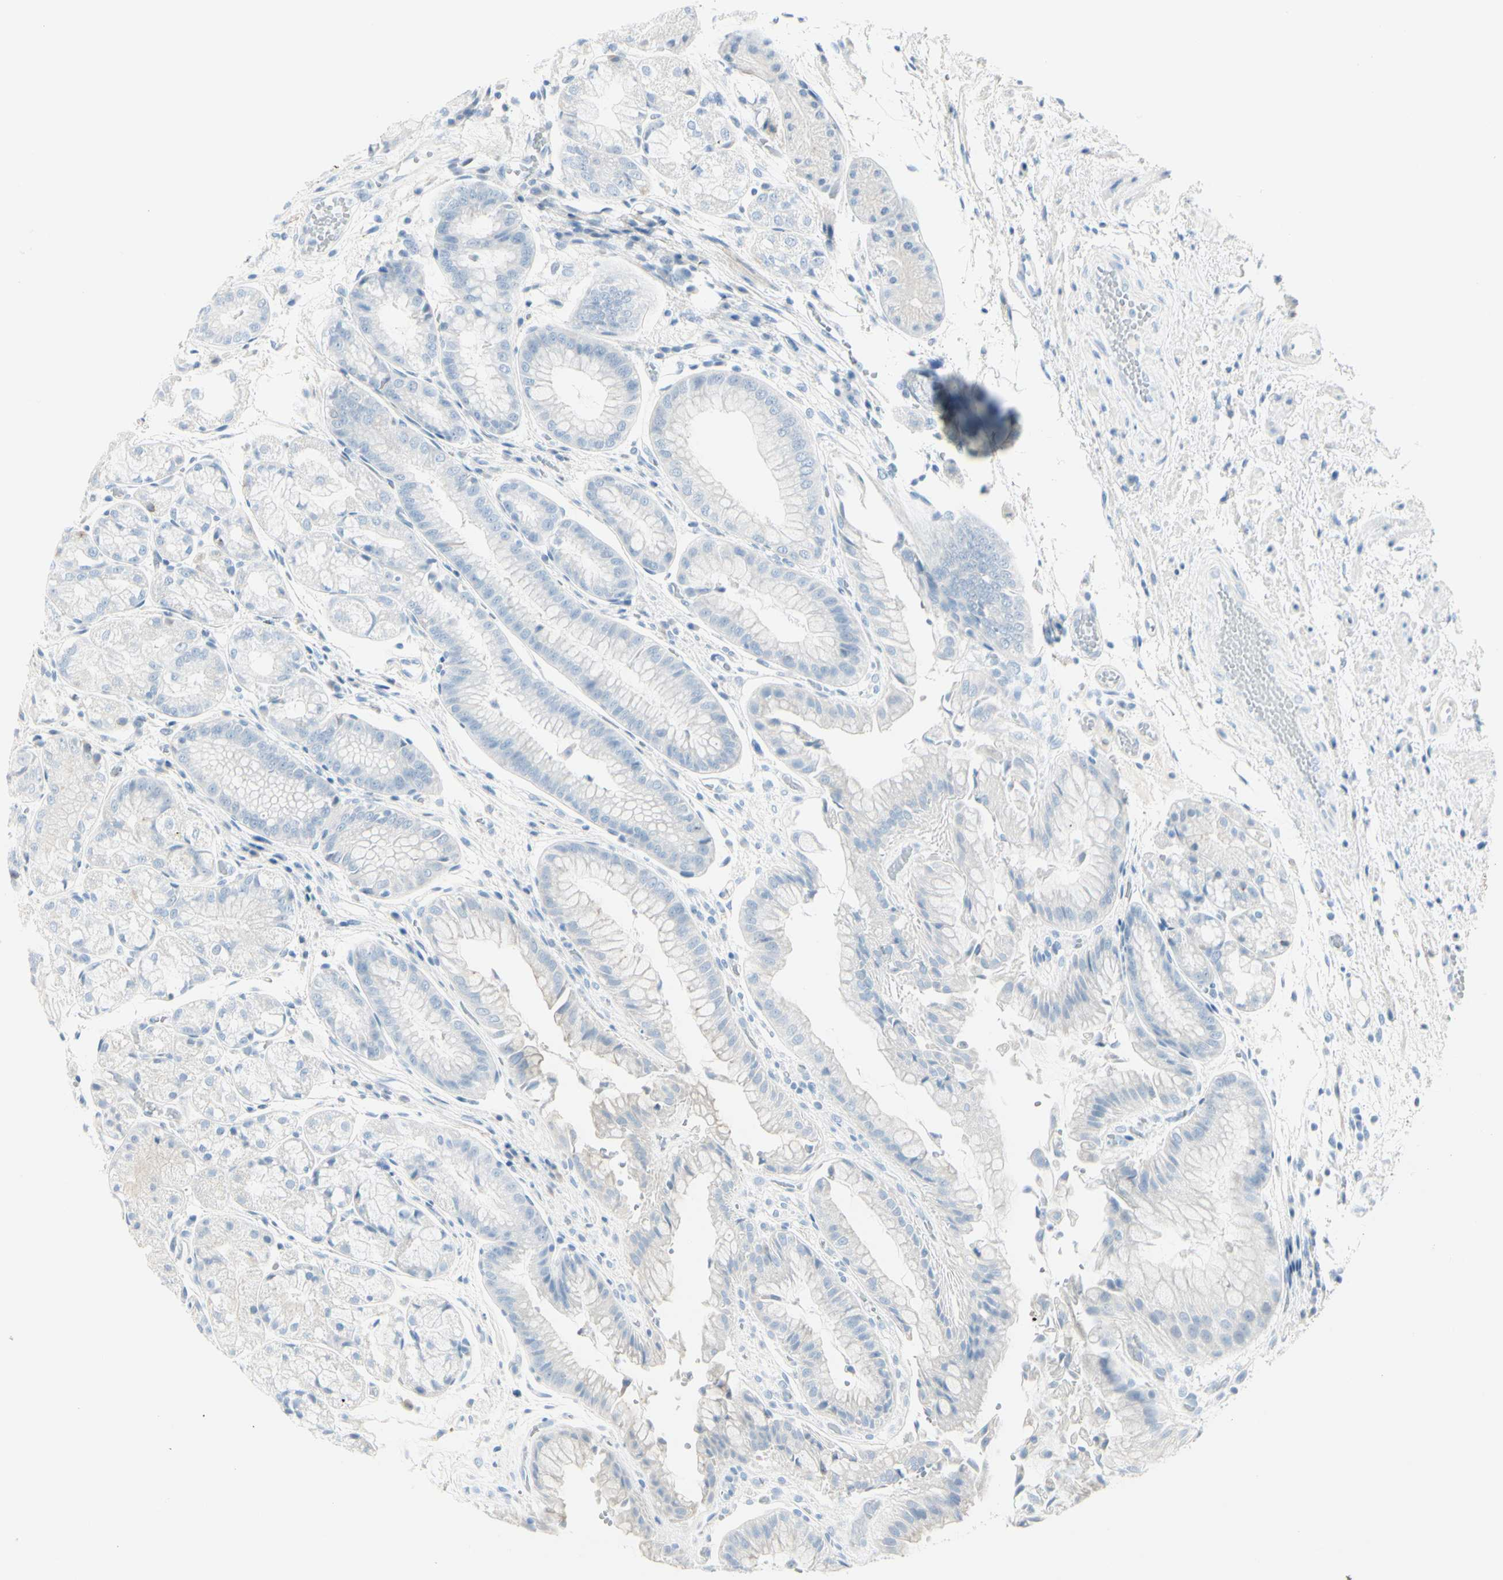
{"staining": {"intensity": "negative", "quantity": "none", "location": "none"}, "tissue": "stomach", "cell_type": "Glandular cells", "image_type": "normal", "snomed": [{"axis": "morphology", "description": "Normal tissue, NOS"}, {"axis": "topography", "description": "Stomach, upper"}], "caption": "Glandular cells are negative for protein expression in benign human stomach. Brightfield microscopy of immunohistochemistry (IHC) stained with DAB (brown) and hematoxylin (blue), captured at high magnification.", "gene": "CDHR5", "patient": {"sex": "male", "age": 72}}